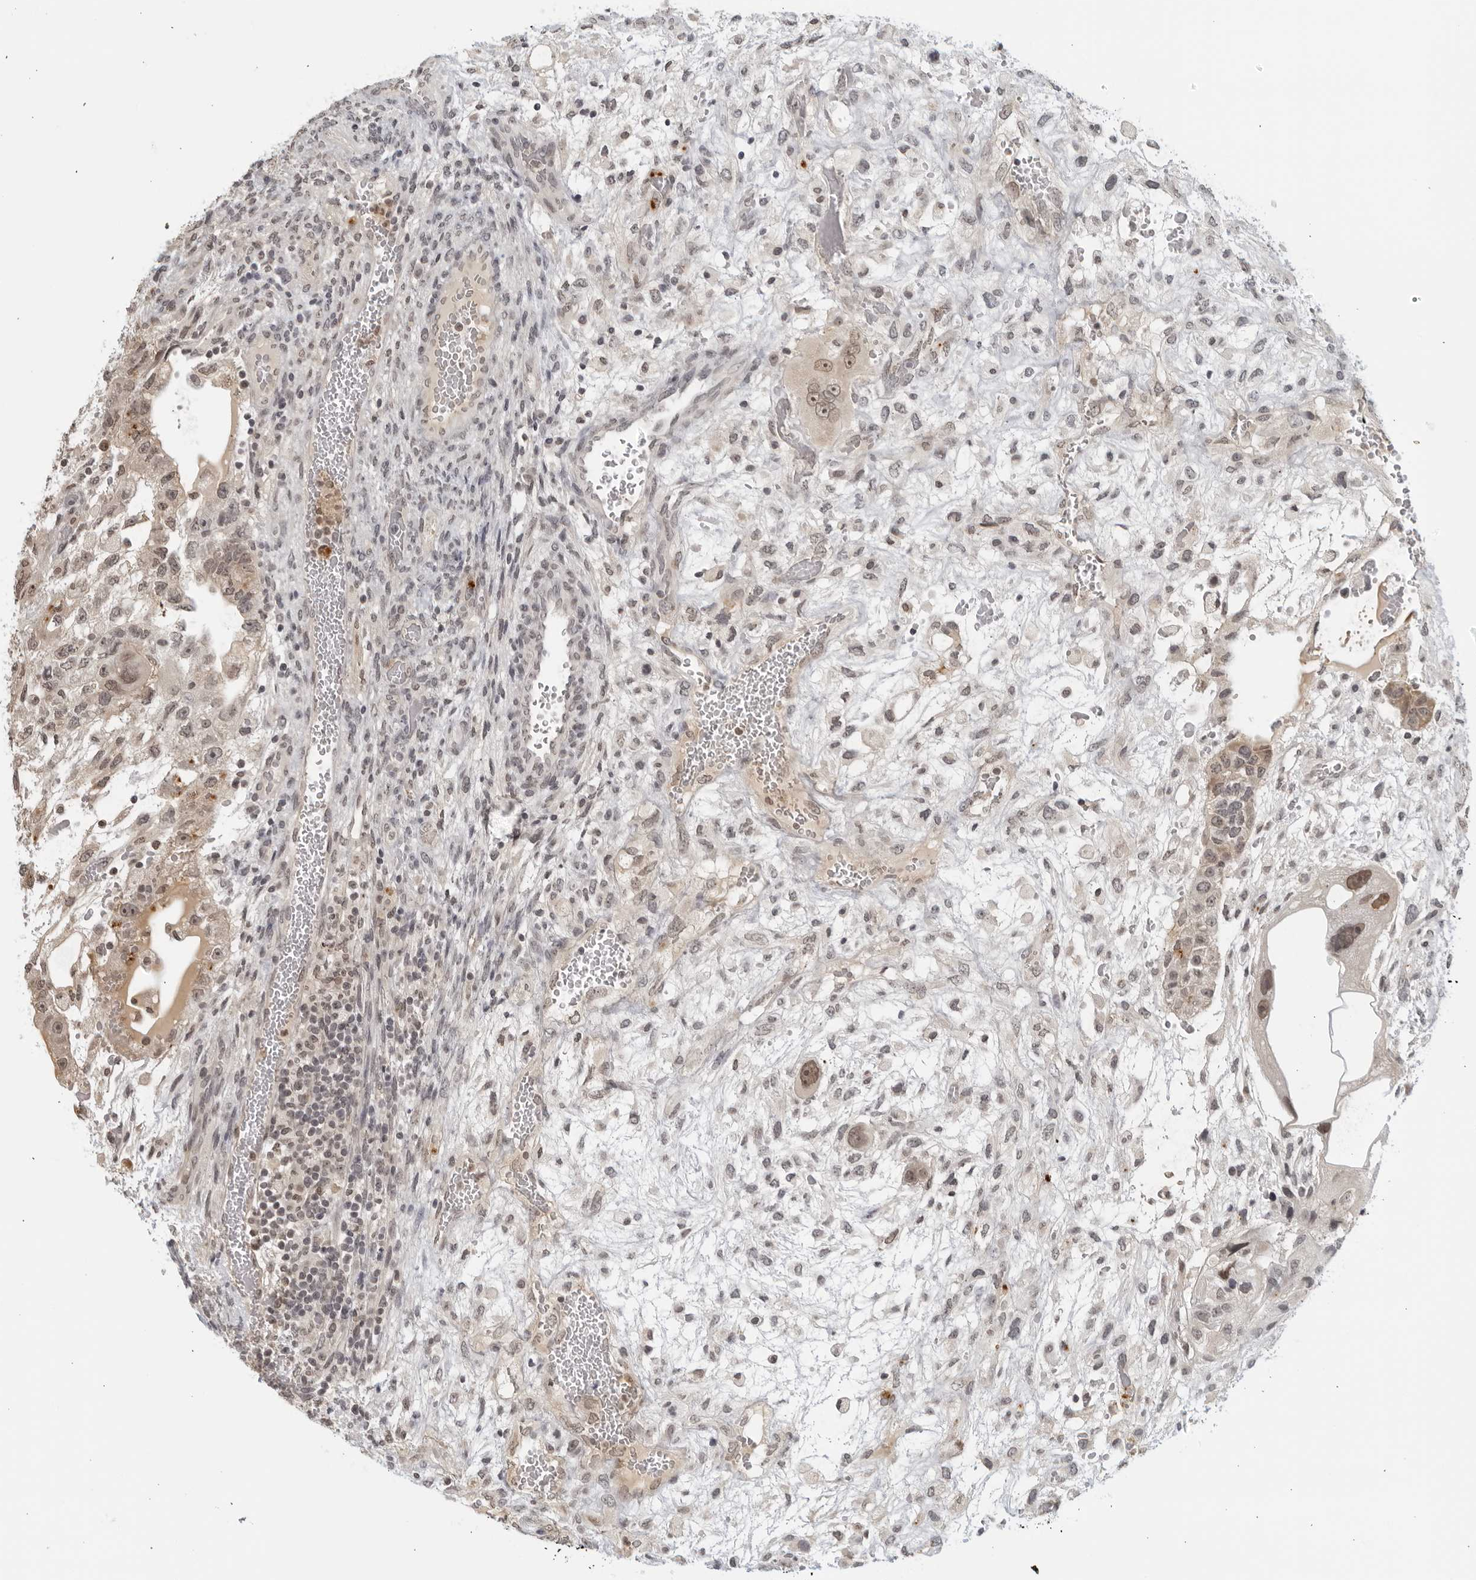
{"staining": {"intensity": "weak", "quantity": "25%-75%", "location": "nuclear"}, "tissue": "testis cancer", "cell_type": "Tumor cells", "image_type": "cancer", "snomed": [{"axis": "morphology", "description": "Carcinoma, Embryonal, NOS"}, {"axis": "topography", "description": "Testis"}], "caption": "Protein expression analysis of human testis cancer (embryonal carcinoma) reveals weak nuclear positivity in approximately 25%-75% of tumor cells. The staining is performed using DAB (3,3'-diaminobenzidine) brown chromogen to label protein expression. The nuclei are counter-stained blue using hematoxylin.", "gene": "RAB11FIP3", "patient": {"sex": "male", "age": 36}}